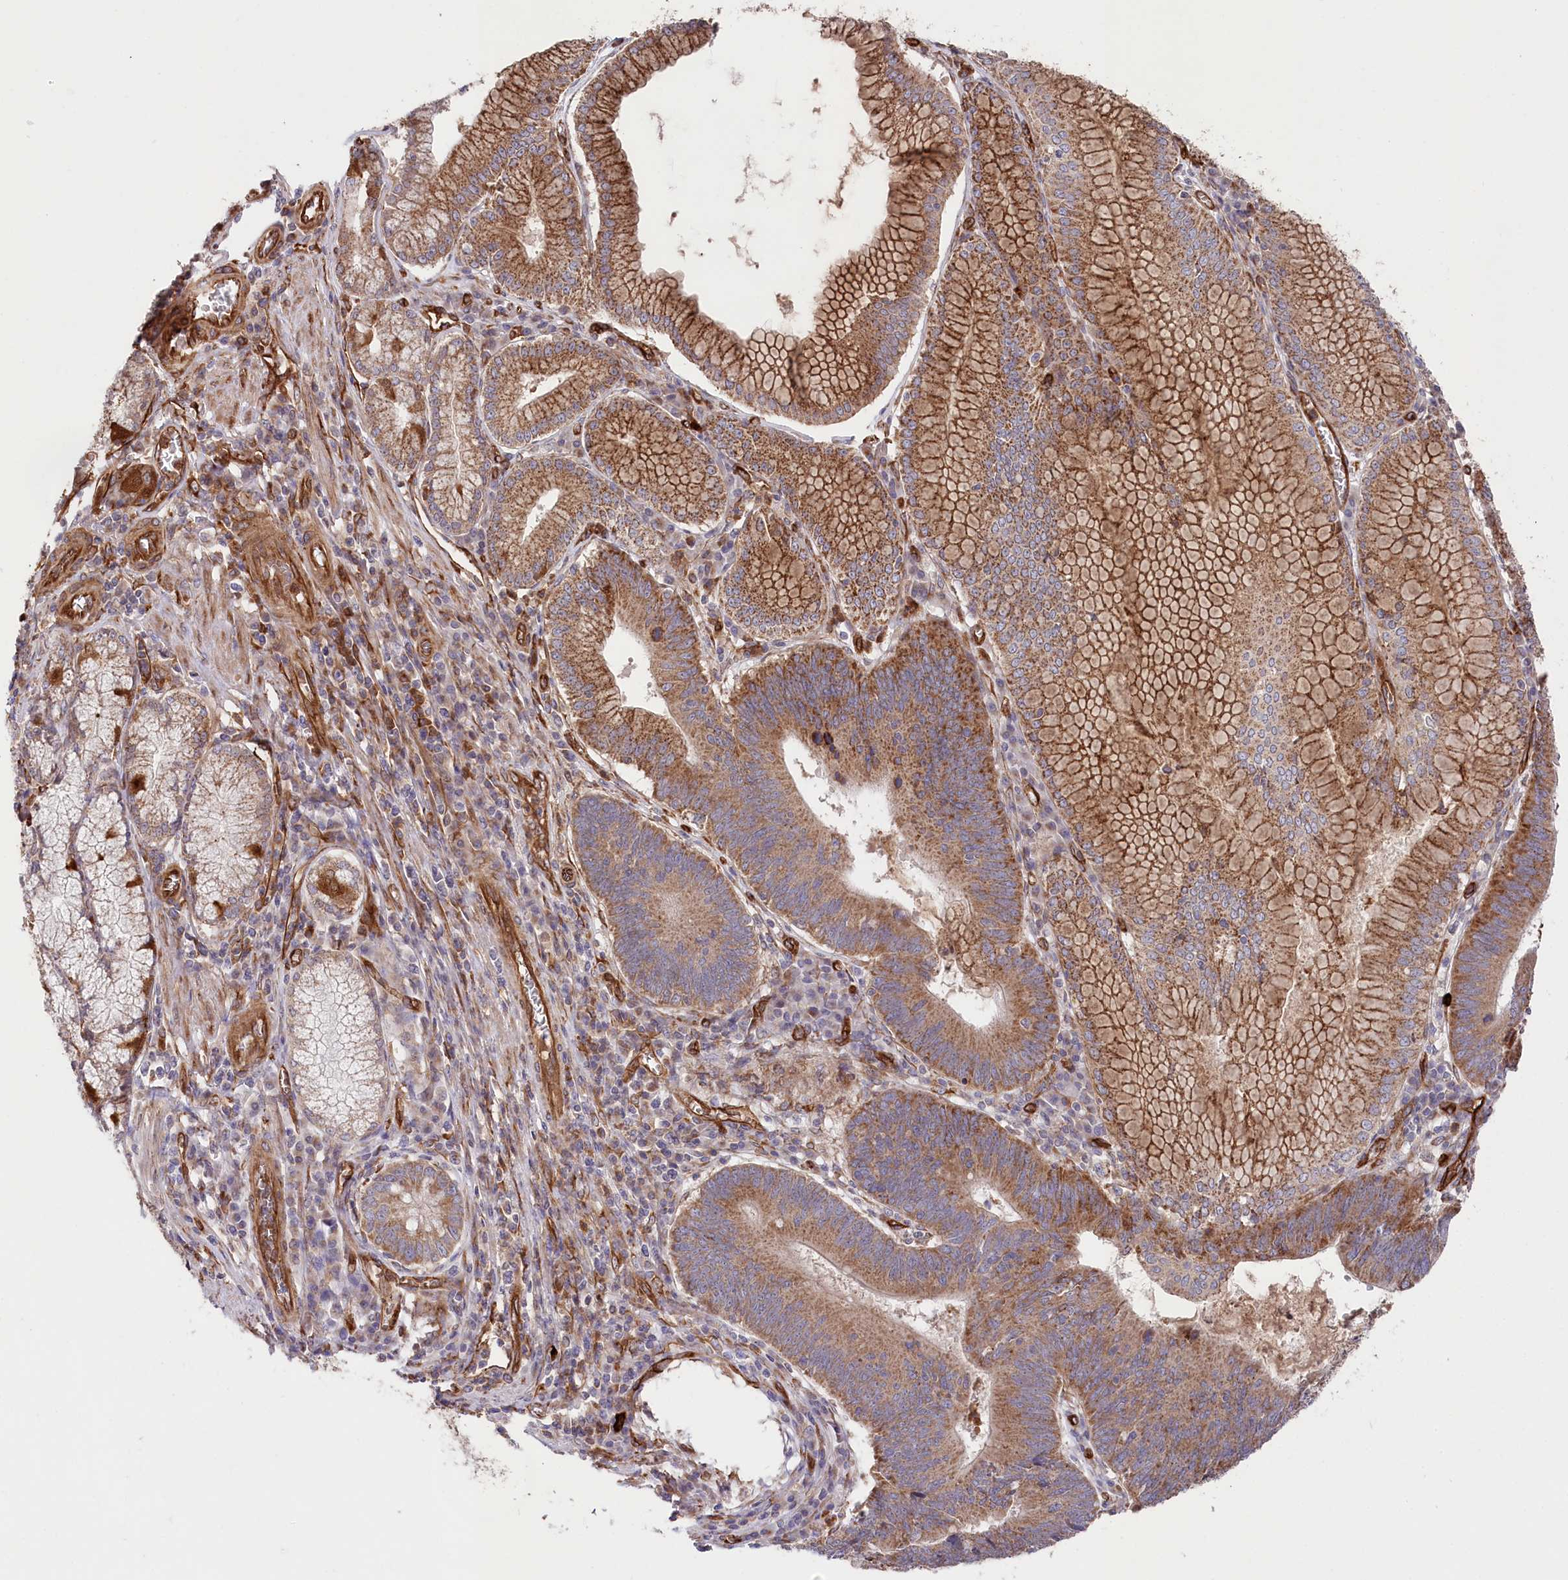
{"staining": {"intensity": "moderate", "quantity": ">75%", "location": "cytoplasmic/membranous"}, "tissue": "stomach cancer", "cell_type": "Tumor cells", "image_type": "cancer", "snomed": [{"axis": "morphology", "description": "Adenocarcinoma, NOS"}, {"axis": "topography", "description": "Stomach"}], "caption": "A photomicrograph of human stomach cancer (adenocarcinoma) stained for a protein displays moderate cytoplasmic/membranous brown staining in tumor cells.", "gene": "MTPAP", "patient": {"sex": "male", "age": 59}}